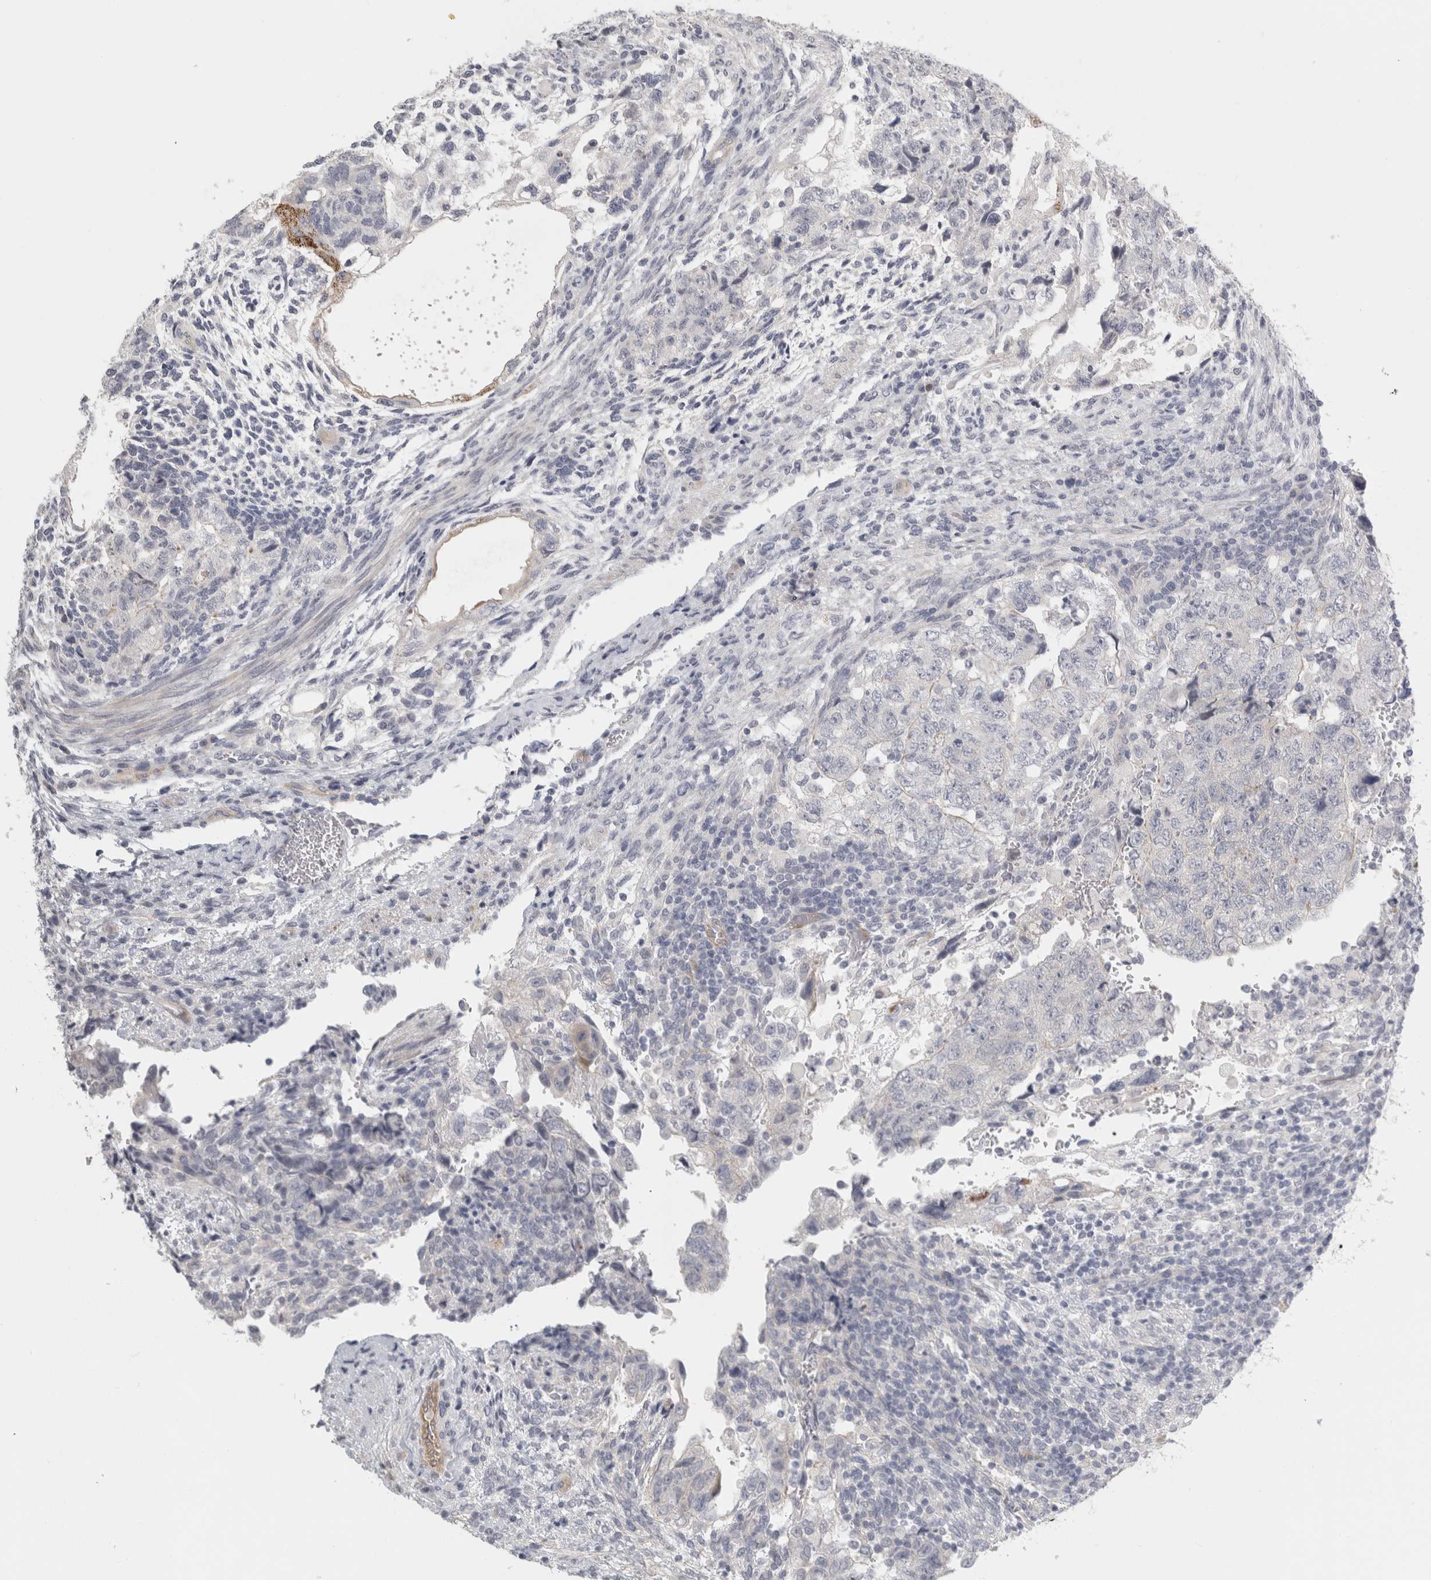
{"staining": {"intensity": "negative", "quantity": "none", "location": "none"}, "tissue": "testis cancer", "cell_type": "Tumor cells", "image_type": "cancer", "snomed": [{"axis": "morphology", "description": "Normal tissue, NOS"}, {"axis": "morphology", "description": "Carcinoma, Embryonal, NOS"}, {"axis": "topography", "description": "Testis"}], "caption": "DAB (3,3'-diaminobenzidine) immunohistochemical staining of human embryonal carcinoma (testis) exhibits no significant expression in tumor cells. Brightfield microscopy of immunohistochemistry stained with DAB (3,3'-diaminobenzidine) (brown) and hematoxylin (blue), captured at high magnification.", "gene": "FBLIM1", "patient": {"sex": "male", "age": 36}}